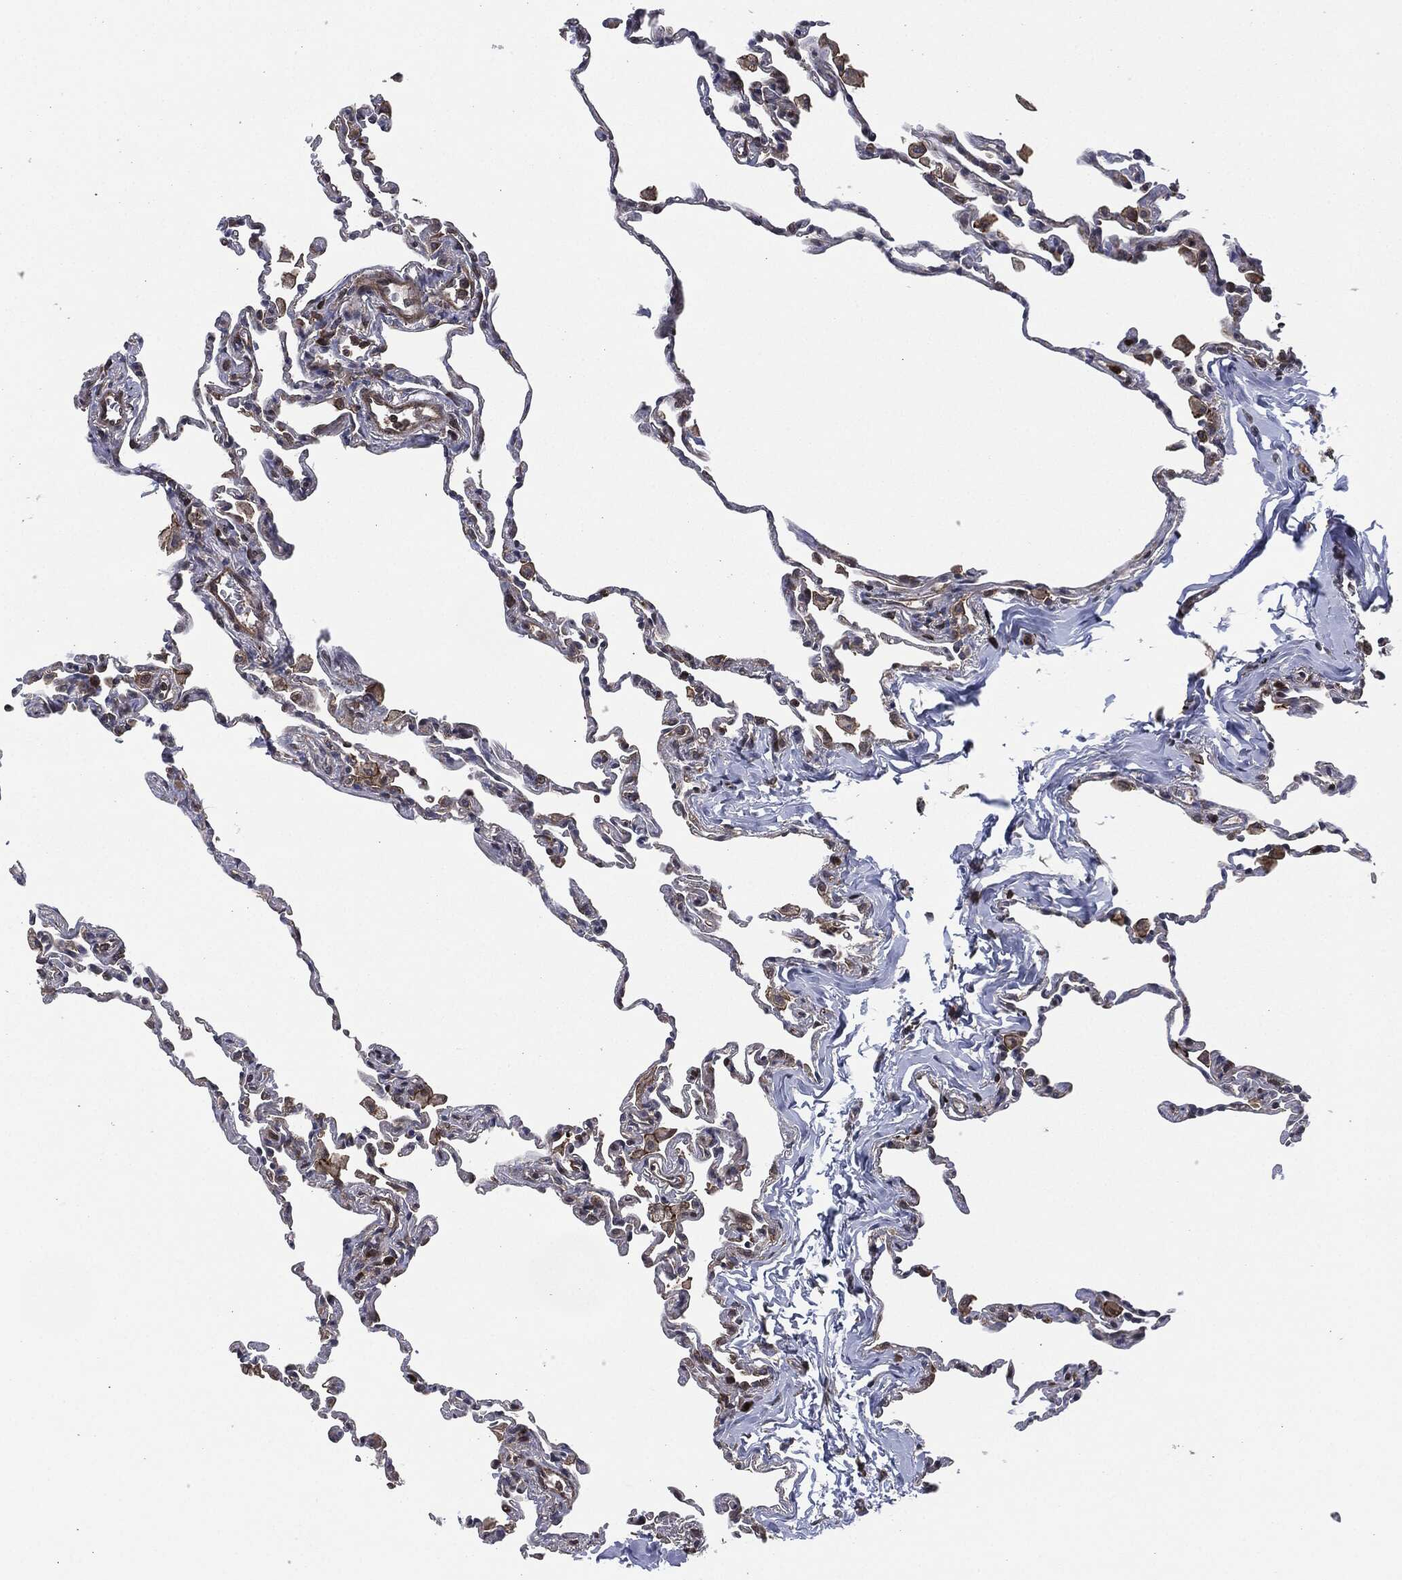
{"staining": {"intensity": "weak", "quantity": "<25%", "location": "cytoplasmic/membranous"}, "tissue": "lung", "cell_type": "Alveolar cells", "image_type": "normal", "snomed": [{"axis": "morphology", "description": "Normal tissue, NOS"}, {"axis": "topography", "description": "Lung"}], "caption": "The histopathology image reveals no staining of alveolar cells in normal lung.", "gene": "UBR1", "patient": {"sex": "female", "age": 57}}